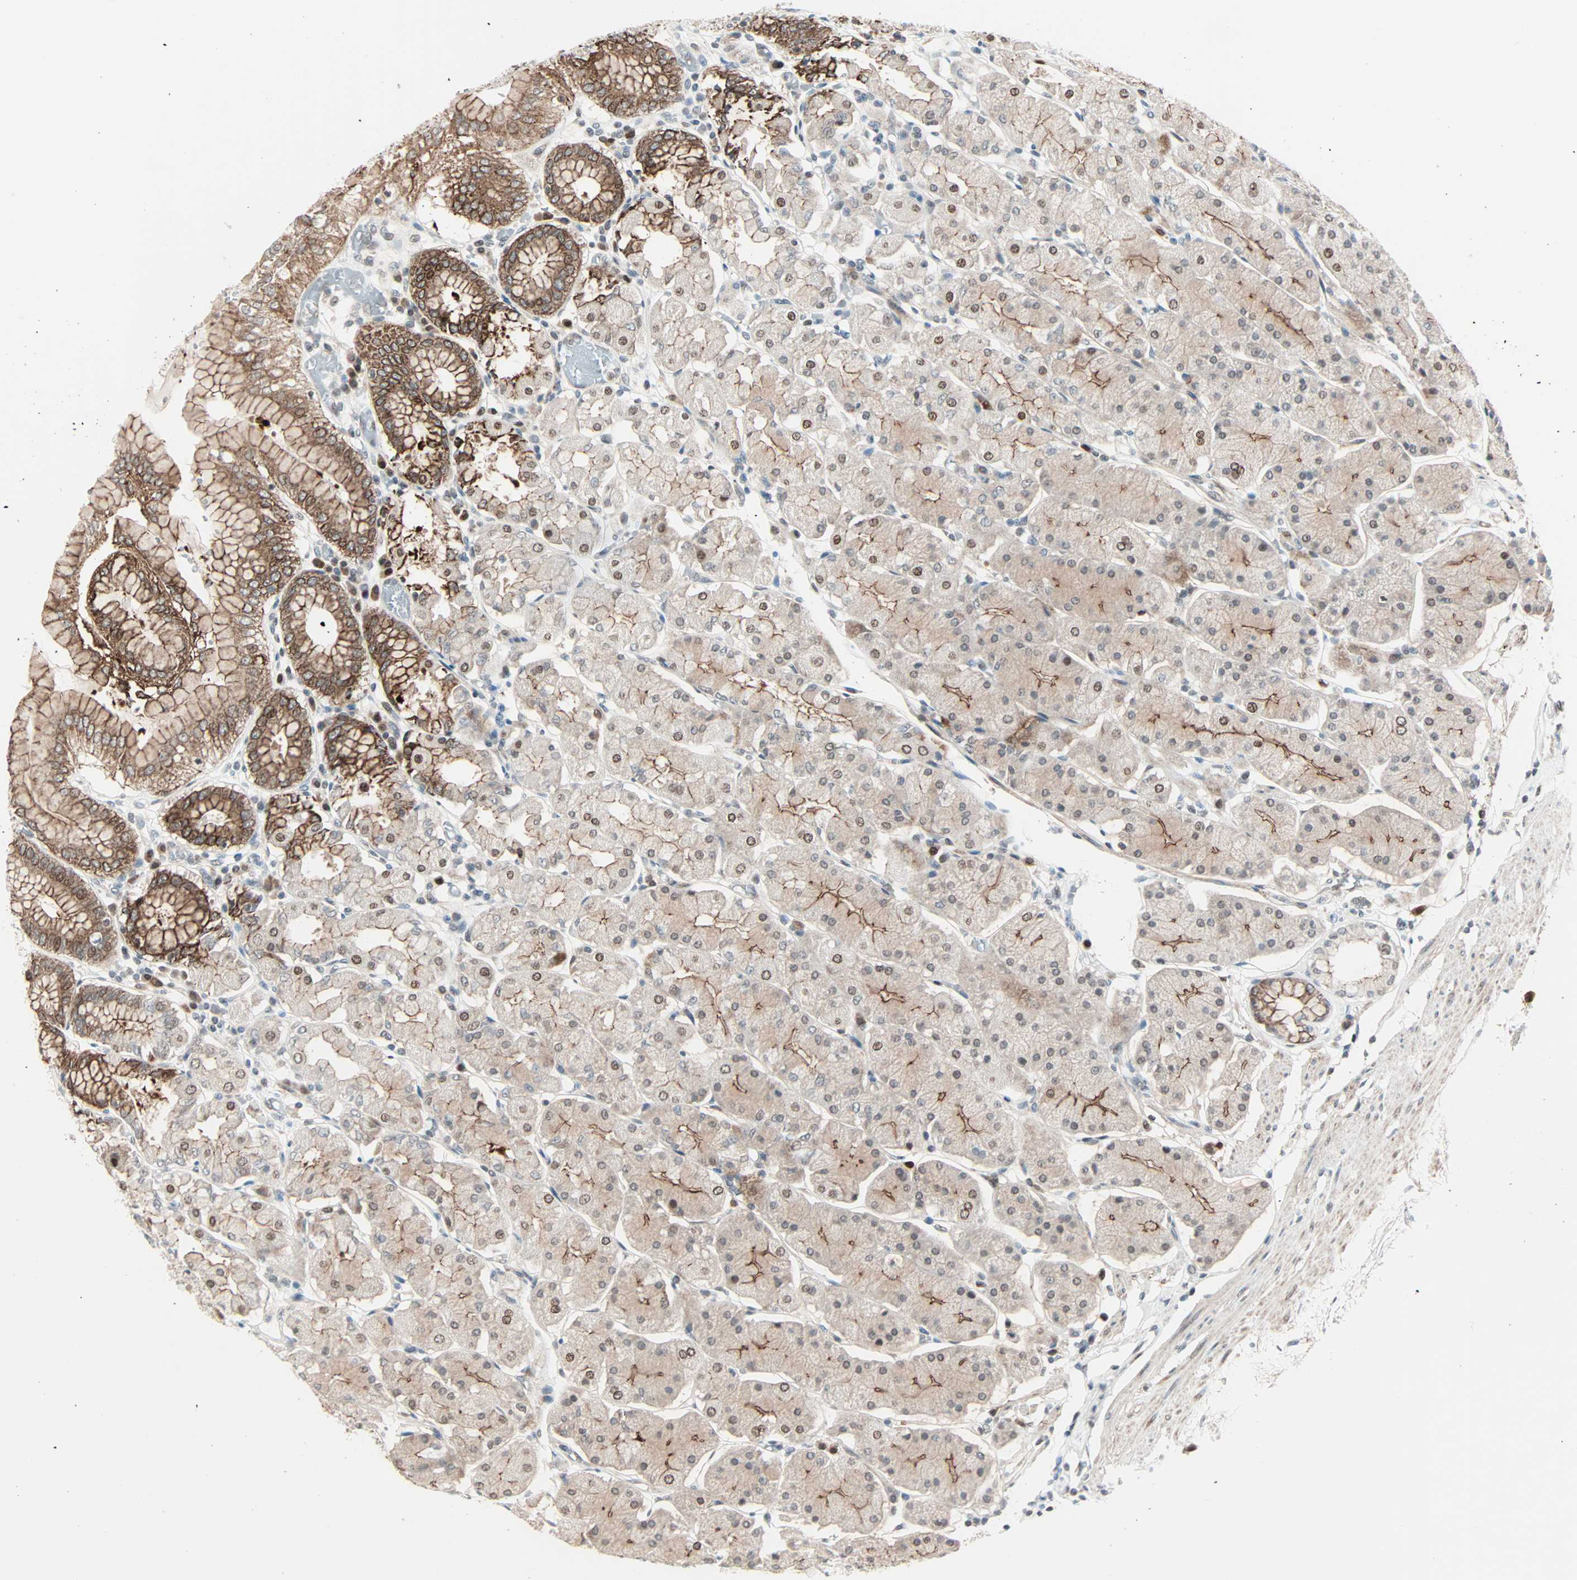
{"staining": {"intensity": "strong", "quantity": "25%-75%", "location": "cytoplasmic/membranous,nuclear"}, "tissue": "stomach", "cell_type": "Glandular cells", "image_type": "normal", "snomed": [{"axis": "morphology", "description": "Normal tissue, NOS"}, {"axis": "topography", "description": "Stomach, upper"}, {"axis": "topography", "description": "Stomach"}], "caption": "An IHC photomicrograph of benign tissue is shown. Protein staining in brown highlights strong cytoplasmic/membranous,nuclear positivity in stomach within glandular cells.", "gene": "CBX4", "patient": {"sex": "male", "age": 76}}